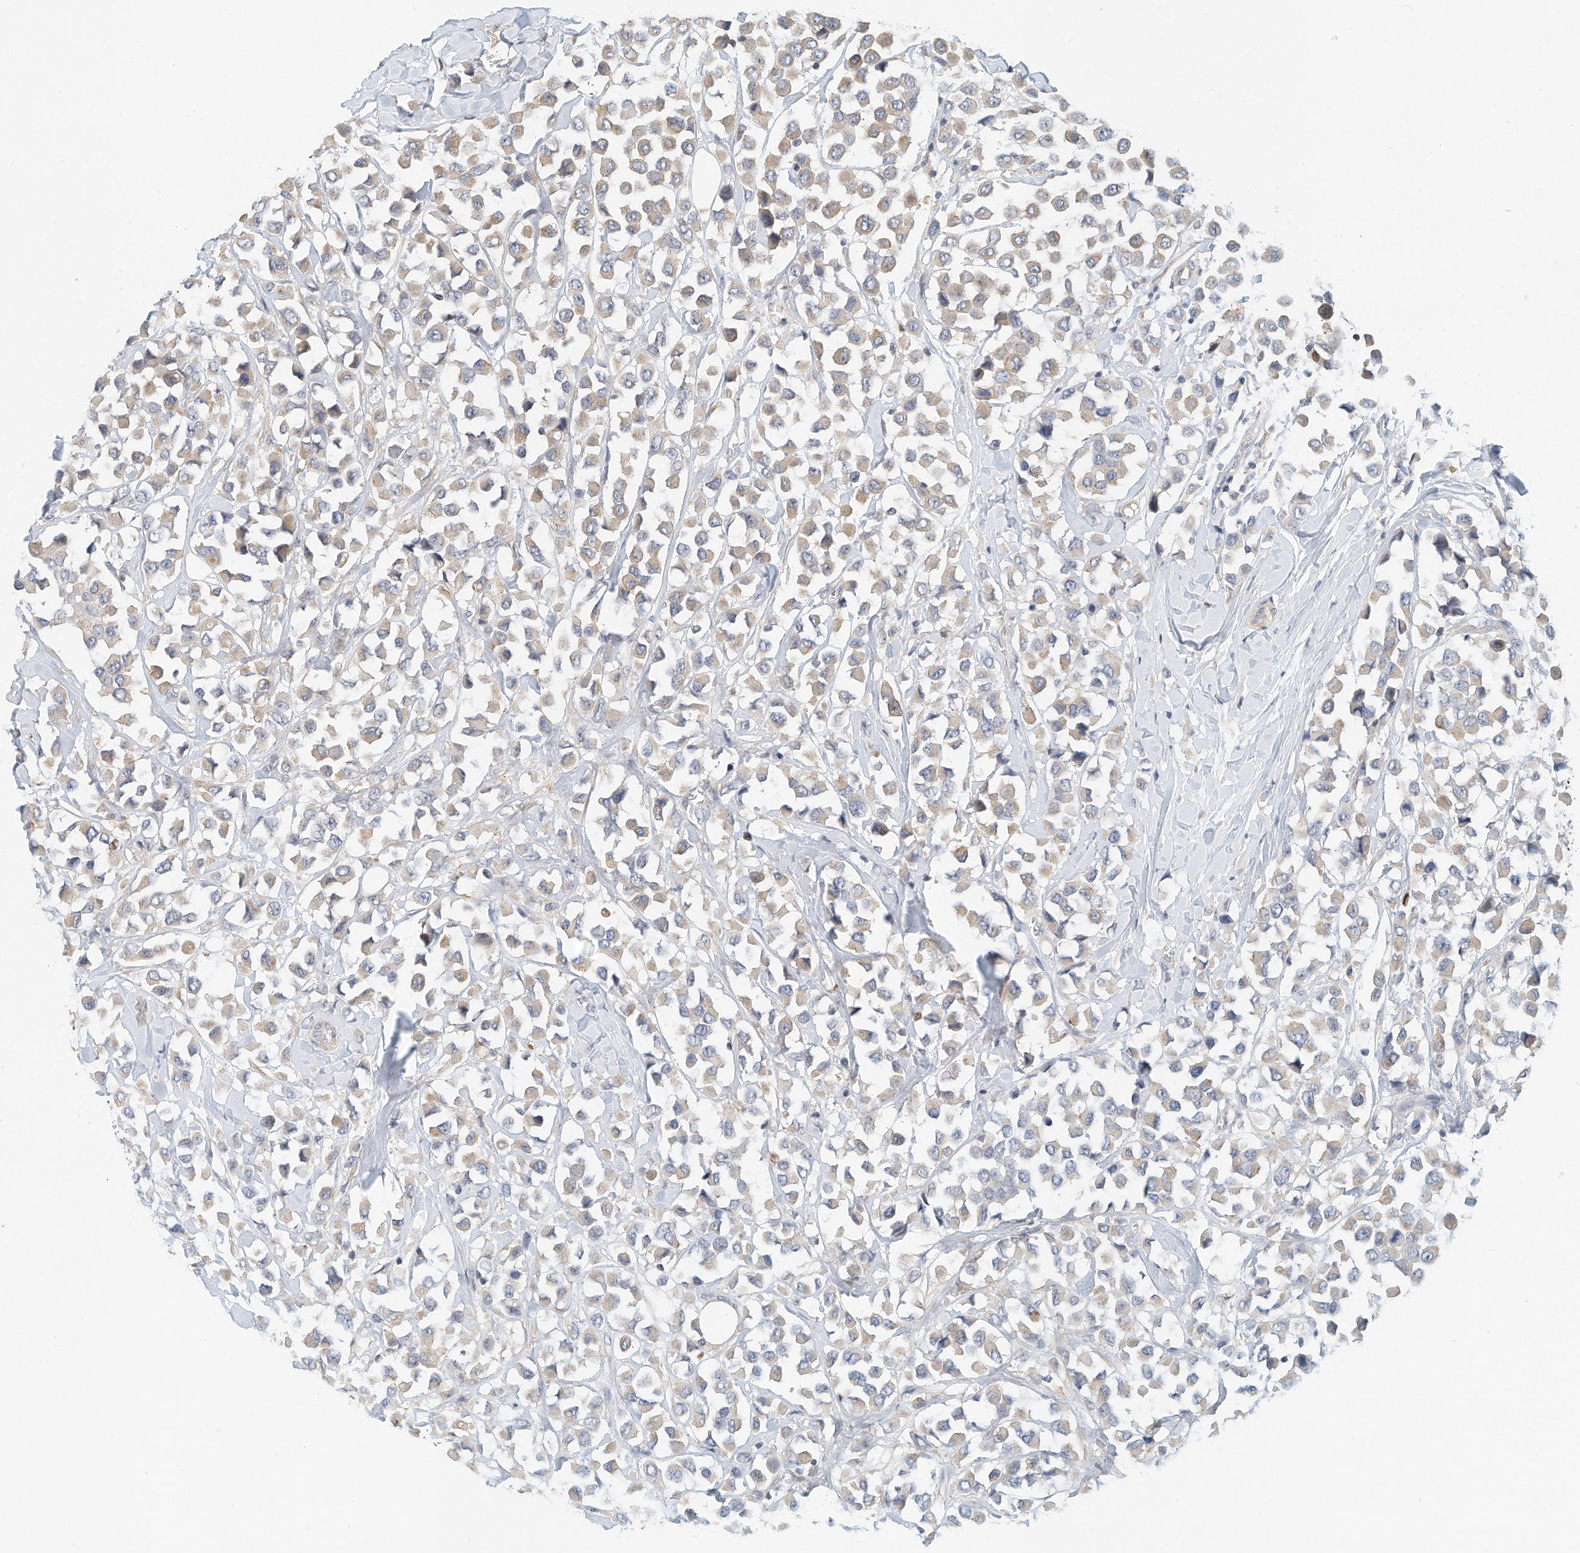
{"staining": {"intensity": "weak", "quantity": "25%-75%", "location": "cytoplasmic/membranous"}, "tissue": "breast cancer", "cell_type": "Tumor cells", "image_type": "cancer", "snomed": [{"axis": "morphology", "description": "Duct carcinoma"}, {"axis": "topography", "description": "Breast"}], "caption": "Human breast infiltrating ductal carcinoma stained with a protein marker demonstrates weak staining in tumor cells.", "gene": "MICAL1", "patient": {"sex": "female", "age": 61}}